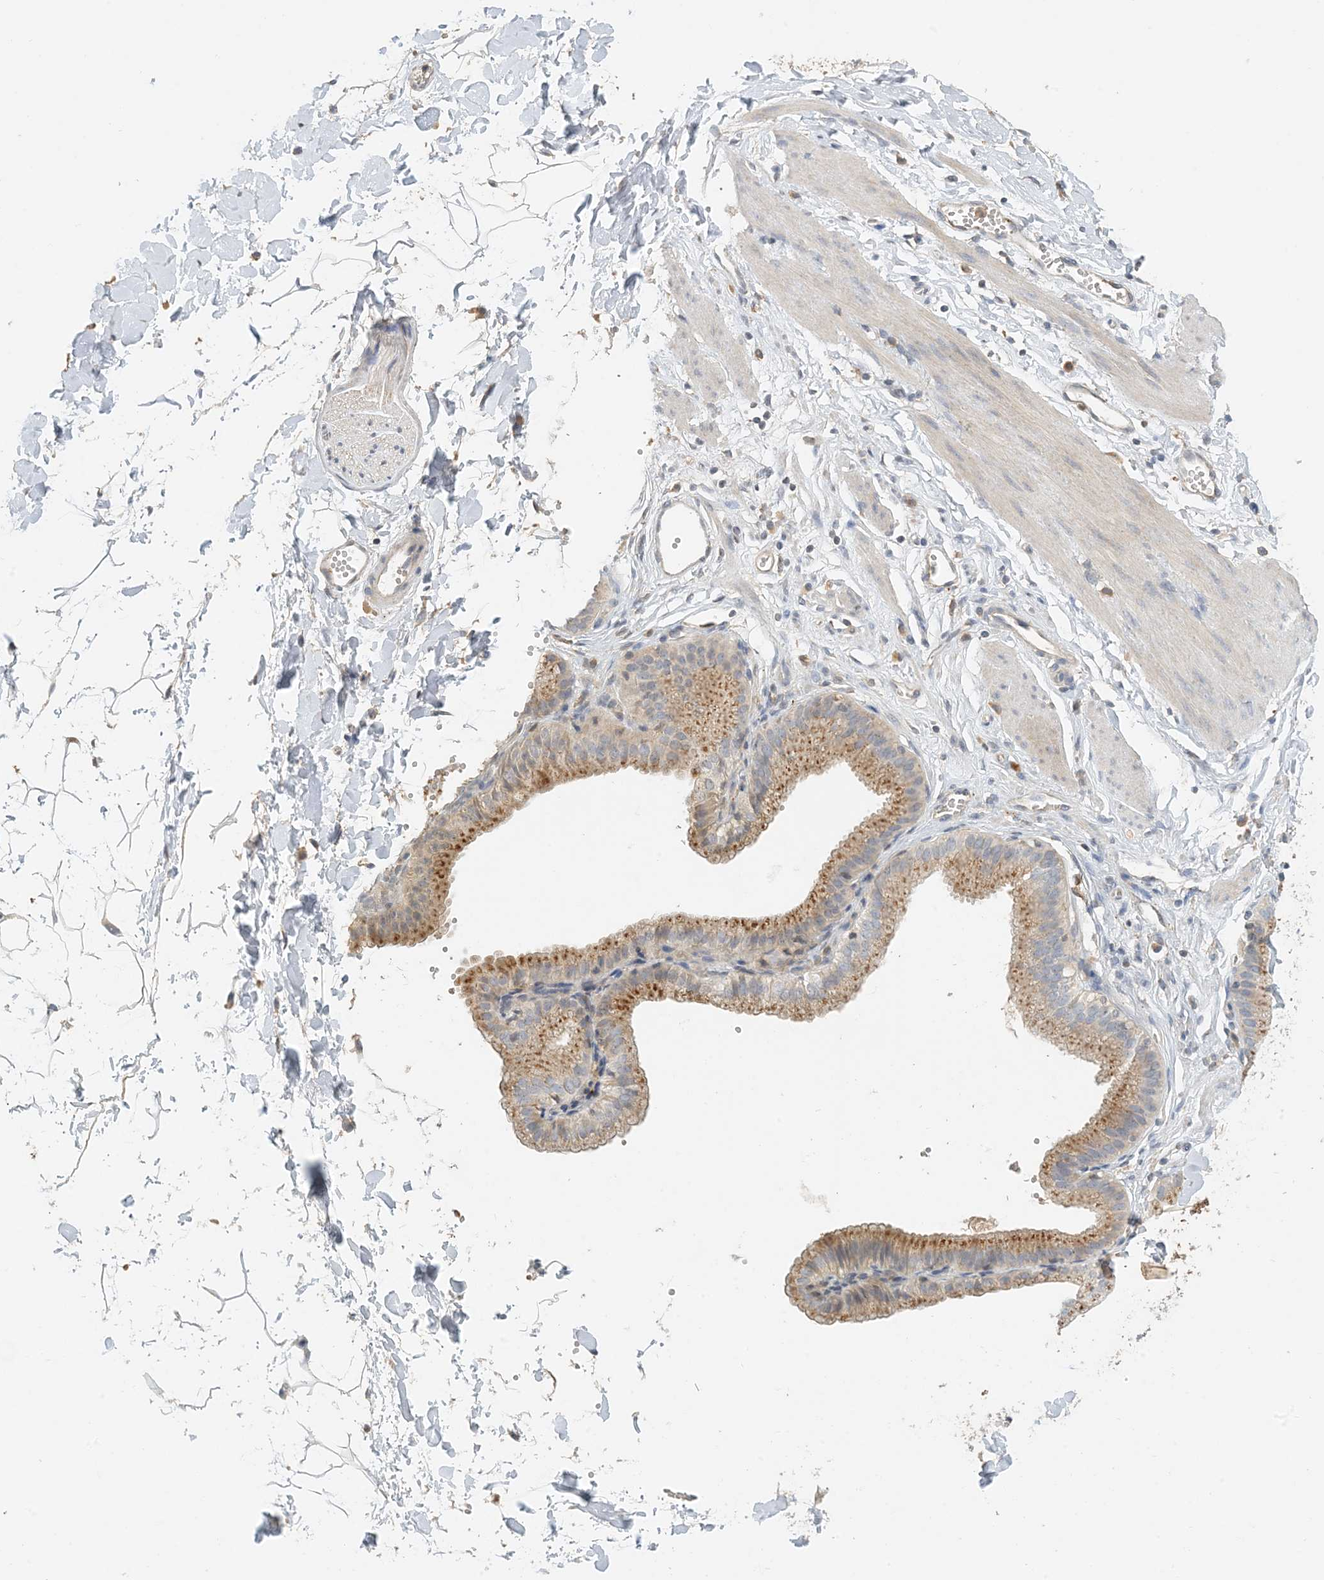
{"staining": {"intensity": "negative", "quantity": "none", "location": "none"}, "tissue": "adipose tissue", "cell_type": "Adipocytes", "image_type": "normal", "snomed": [{"axis": "morphology", "description": "Normal tissue, NOS"}, {"axis": "topography", "description": "Gallbladder"}, {"axis": "topography", "description": "Peripheral nerve tissue"}], "caption": "Immunohistochemical staining of unremarkable adipose tissue reveals no significant expression in adipocytes.", "gene": "SPPL2A", "patient": {"sex": "male", "age": 38}}